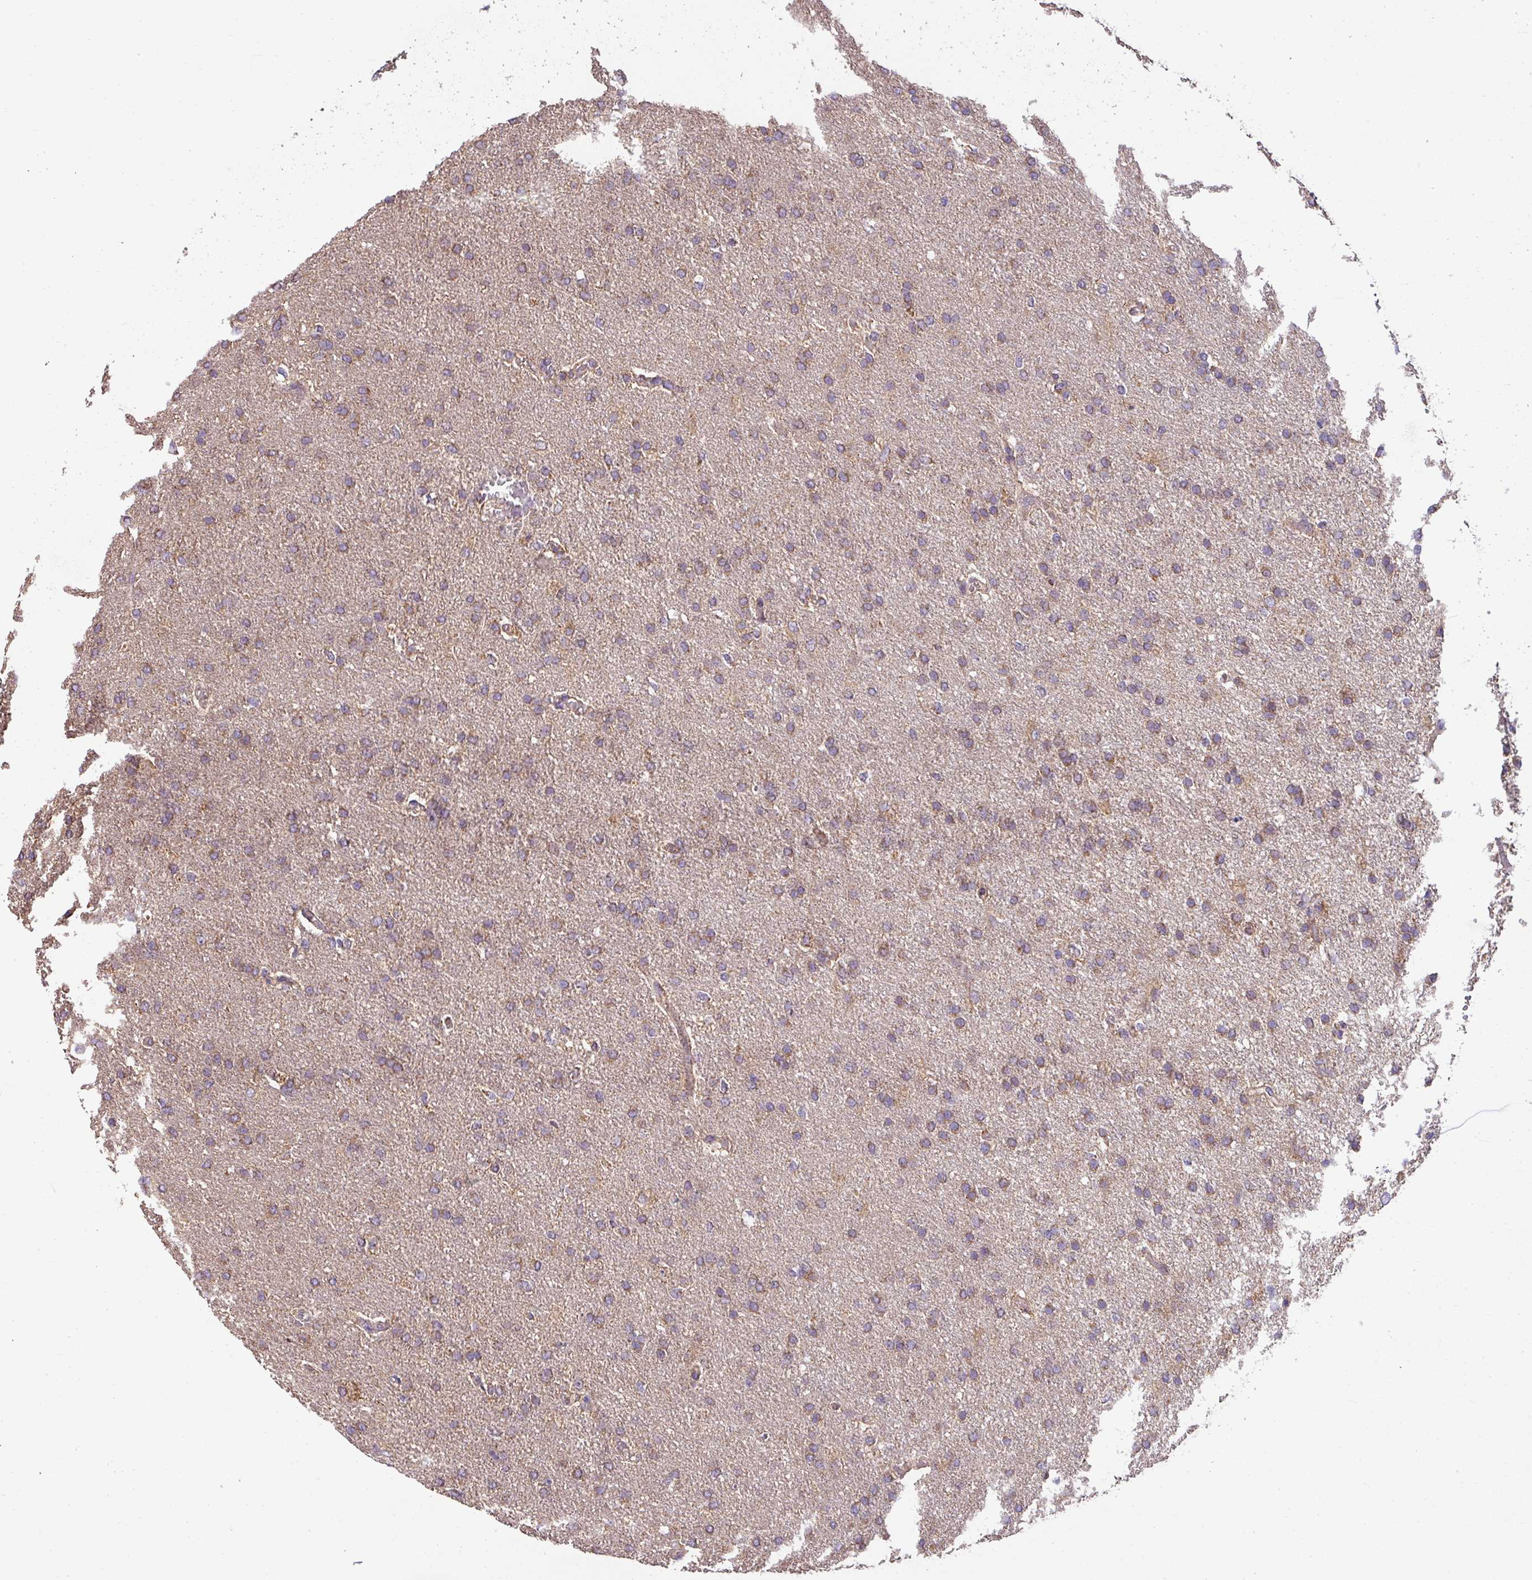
{"staining": {"intensity": "weak", "quantity": "25%-75%", "location": "cytoplasmic/membranous"}, "tissue": "glioma", "cell_type": "Tumor cells", "image_type": "cancer", "snomed": [{"axis": "morphology", "description": "Glioma, malignant, High grade"}, {"axis": "topography", "description": "Brain"}], "caption": "This histopathology image exhibits malignant glioma (high-grade) stained with immunohistochemistry to label a protein in brown. The cytoplasmic/membranous of tumor cells show weak positivity for the protein. Nuclei are counter-stained blue.", "gene": "PALS2", "patient": {"sex": "male", "age": 72}}